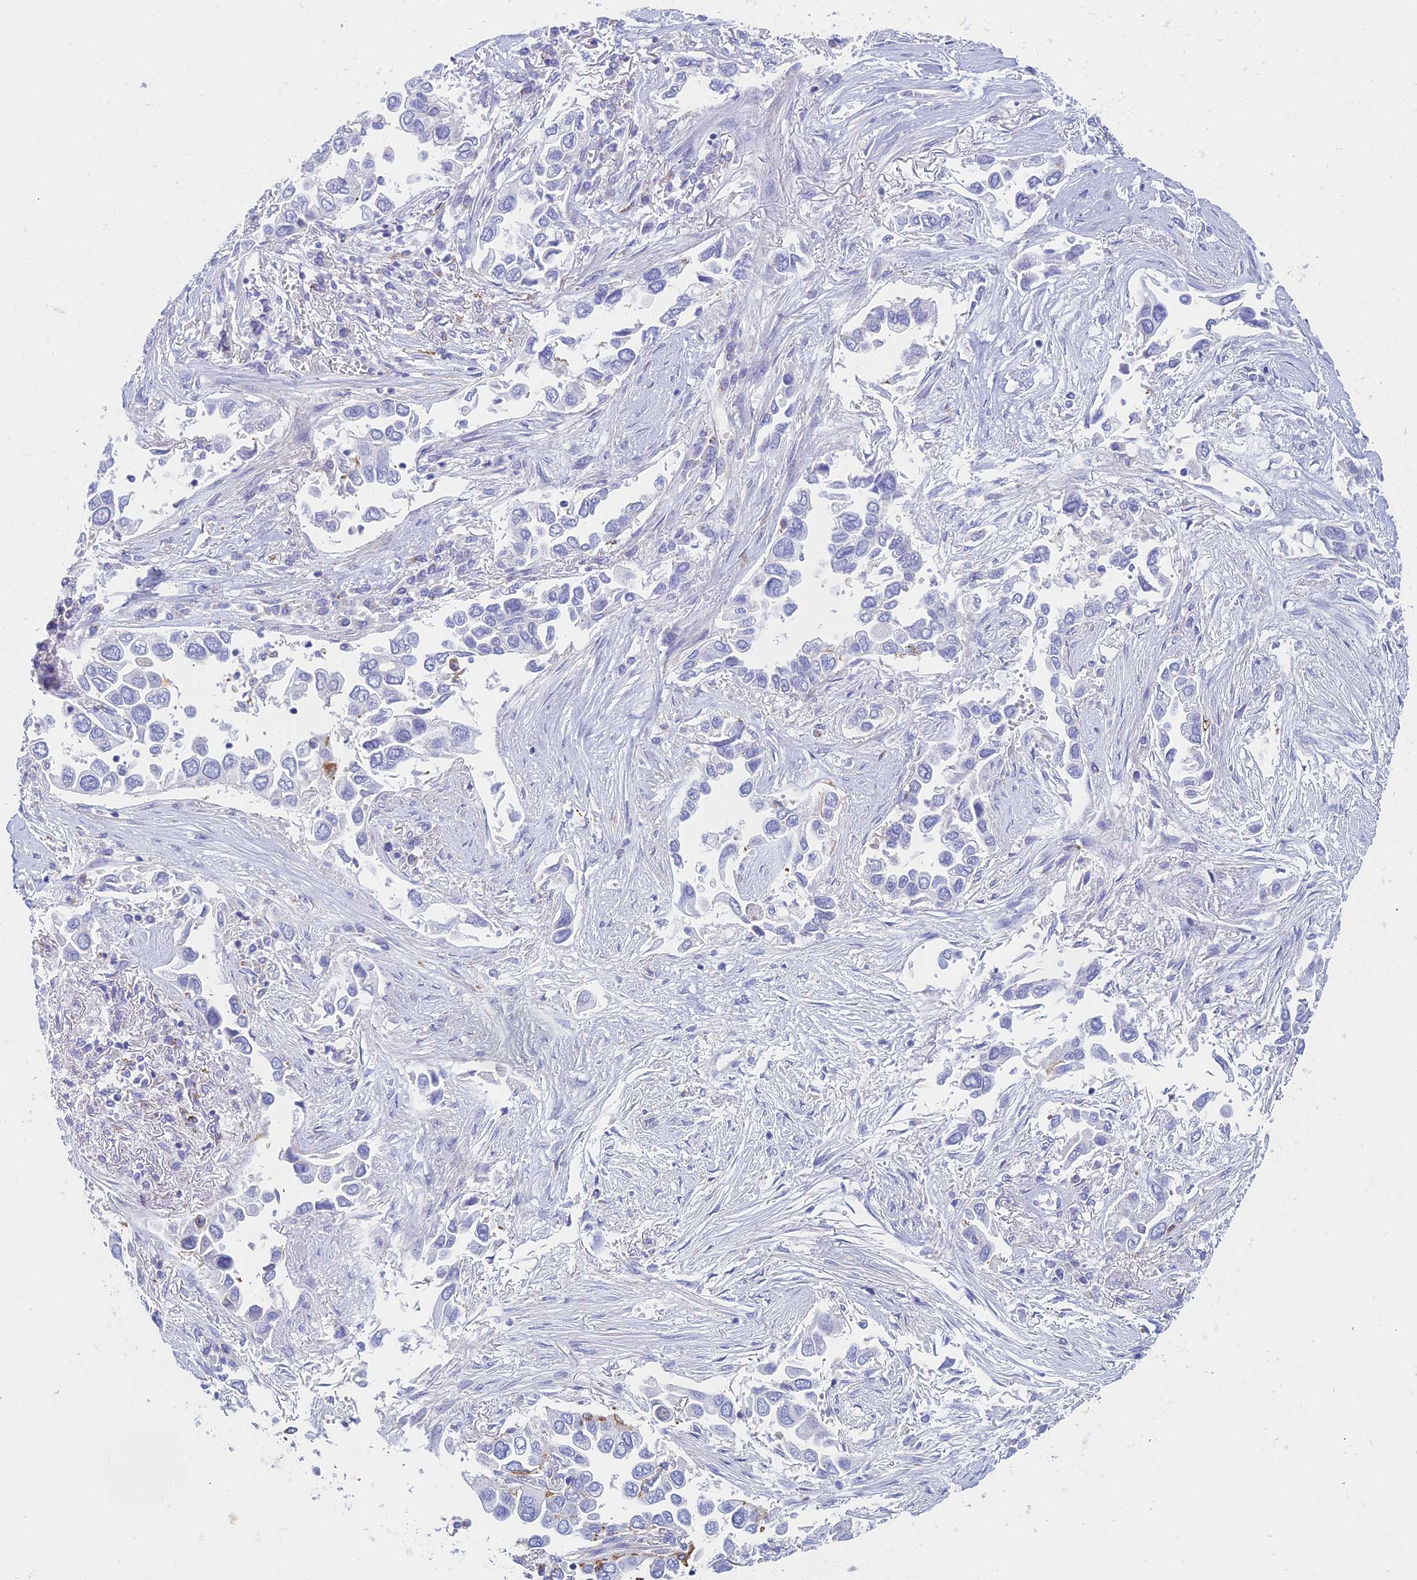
{"staining": {"intensity": "negative", "quantity": "none", "location": "none"}, "tissue": "lung cancer", "cell_type": "Tumor cells", "image_type": "cancer", "snomed": [{"axis": "morphology", "description": "Adenocarcinoma, NOS"}, {"axis": "topography", "description": "Lung"}], "caption": "This micrograph is of adenocarcinoma (lung) stained with immunohistochemistry (IHC) to label a protein in brown with the nuclei are counter-stained blue. There is no expression in tumor cells.", "gene": "STRN4", "patient": {"sex": "female", "age": 76}}